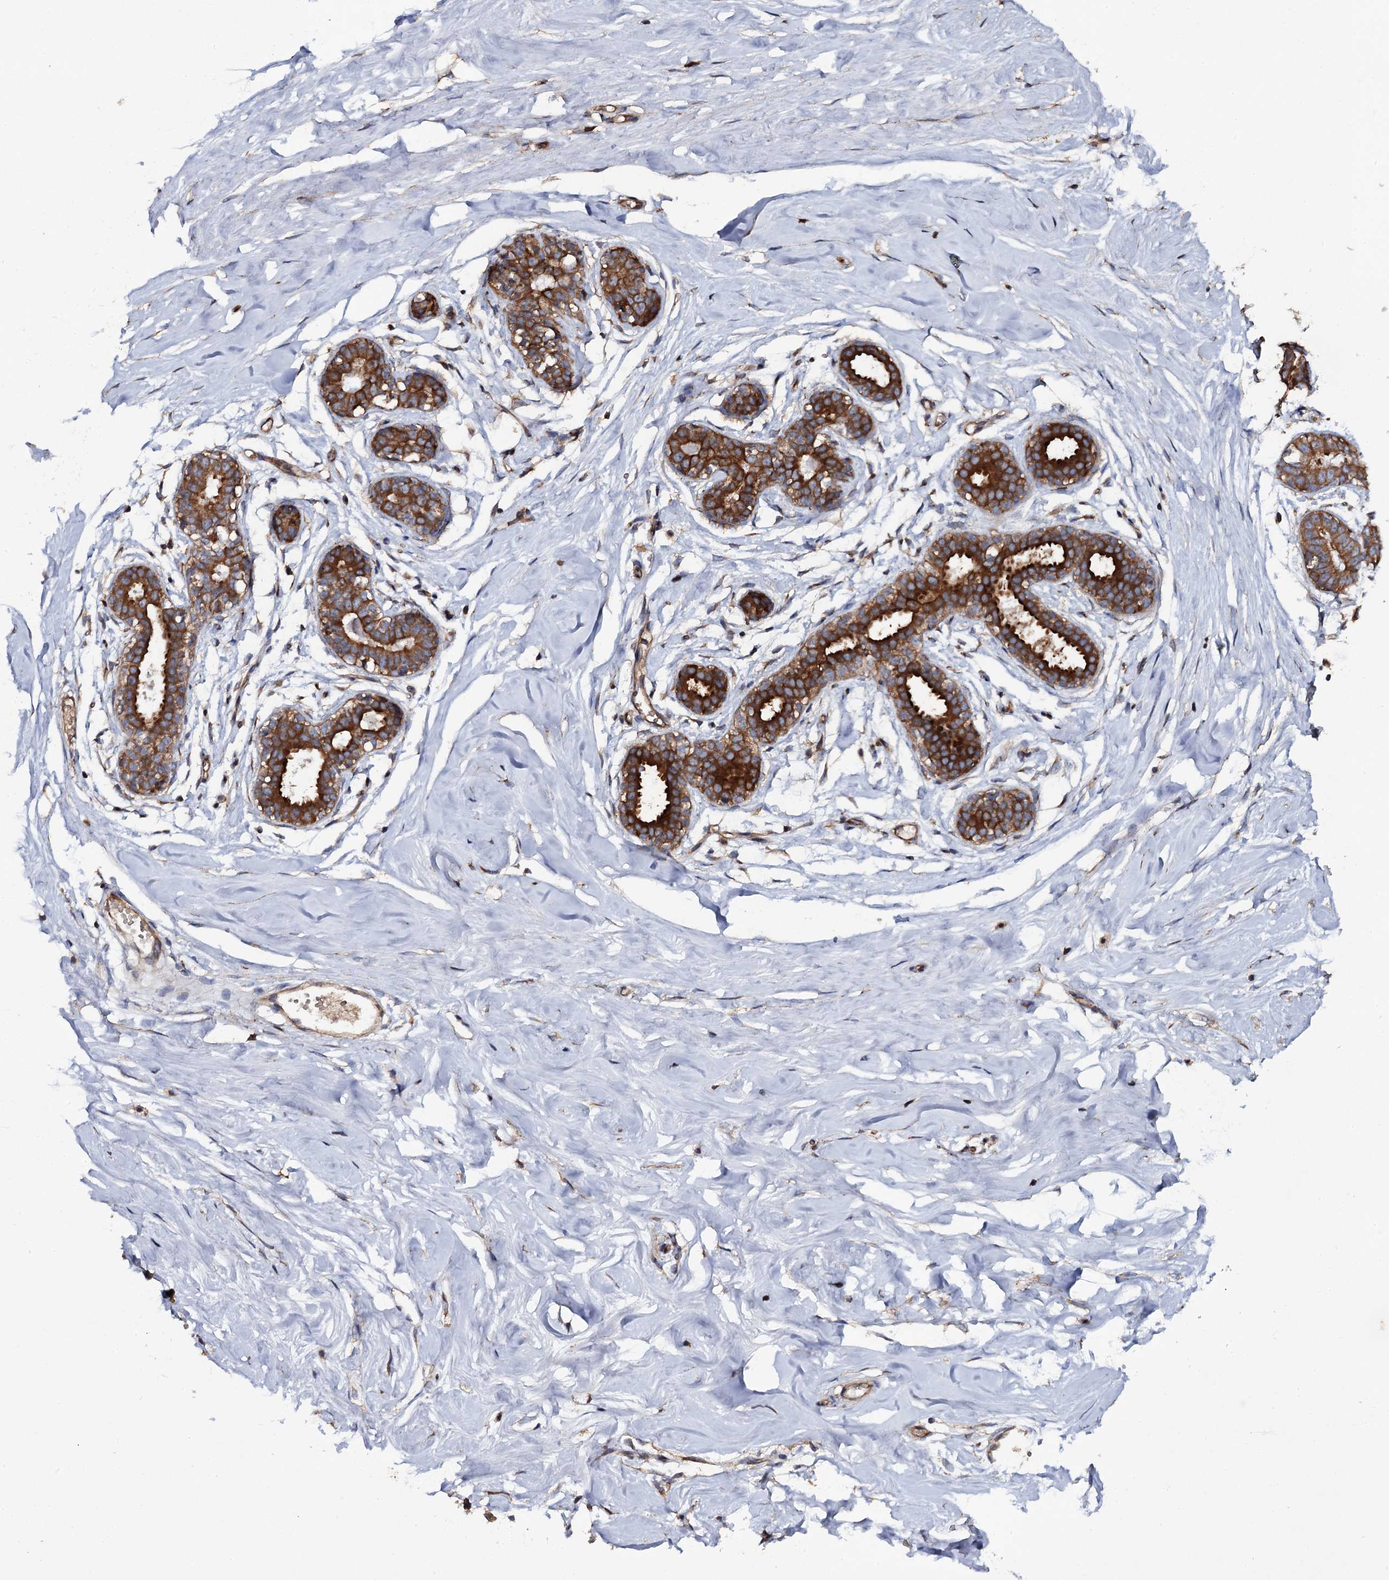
{"staining": {"intensity": "moderate", "quantity": ">75%", "location": "cytoplasmic/membranous"}, "tissue": "breast", "cell_type": "Adipocytes", "image_type": "normal", "snomed": [{"axis": "morphology", "description": "Normal tissue, NOS"}, {"axis": "morphology", "description": "Adenoma, NOS"}, {"axis": "topography", "description": "Breast"}], "caption": "This photomicrograph displays IHC staining of benign human breast, with medium moderate cytoplasmic/membranous staining in about >75% of adipocytes.", "gene": "TTC23", "patient": {"sex": "female", "age": 23}}